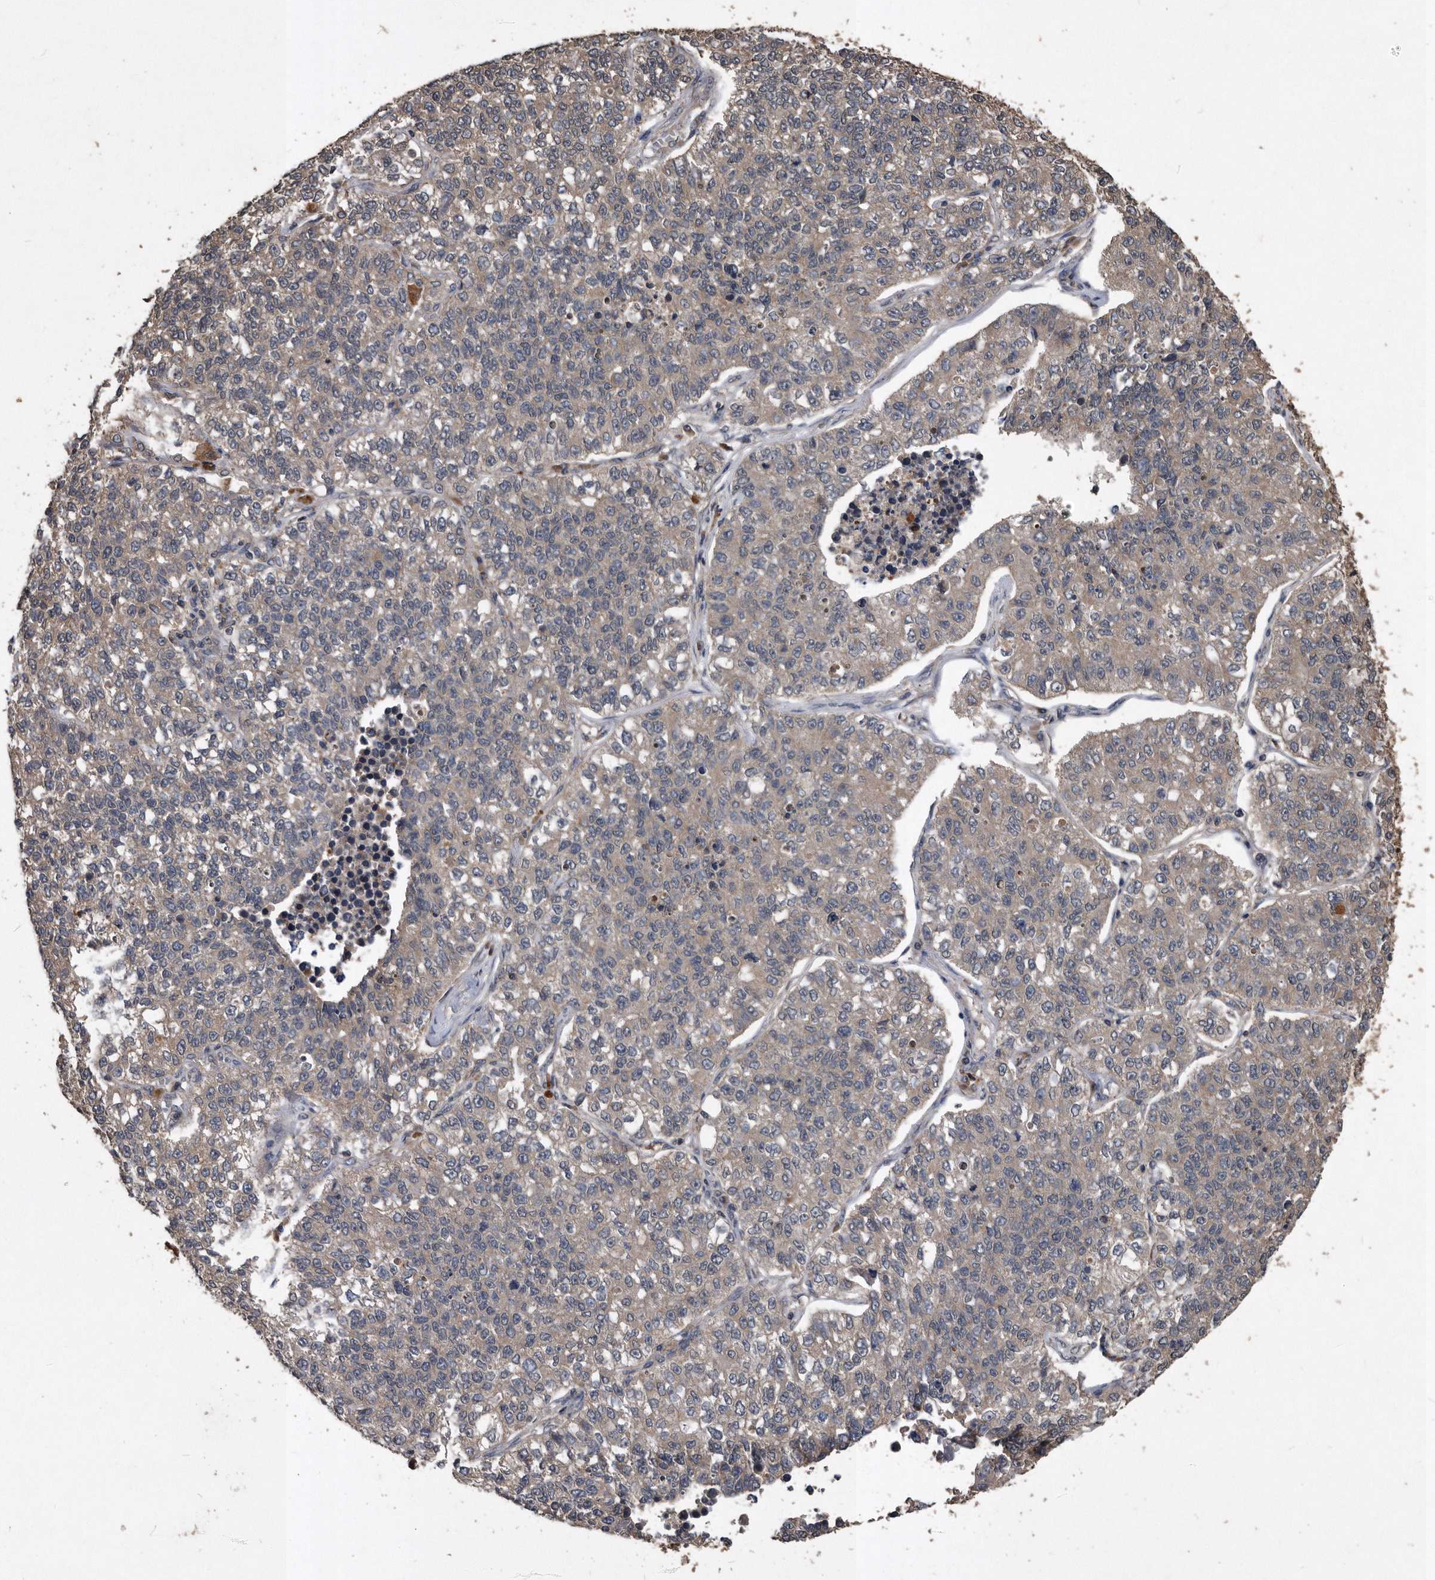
{"staining": {"intensity": "weak", "quantity": "<25%", "location": "cytoplasmic/membranous"}, "tissue": "lung cancer", "cell_type": "Tumor cells", "image_type": "cancer", "snomed": [{"axis": "morphology", "description": "Adenocarcinoma, NOS"}, {"axis": "topography", "description": "Lung"}], "caption": "Human lung adenocarcinoma stained for a protein using immunohistochemistry (IHC) exhibits no expression in tumor cells.", "gene": "NRBP1", "patient": {"sex": "male", "age": 49}}